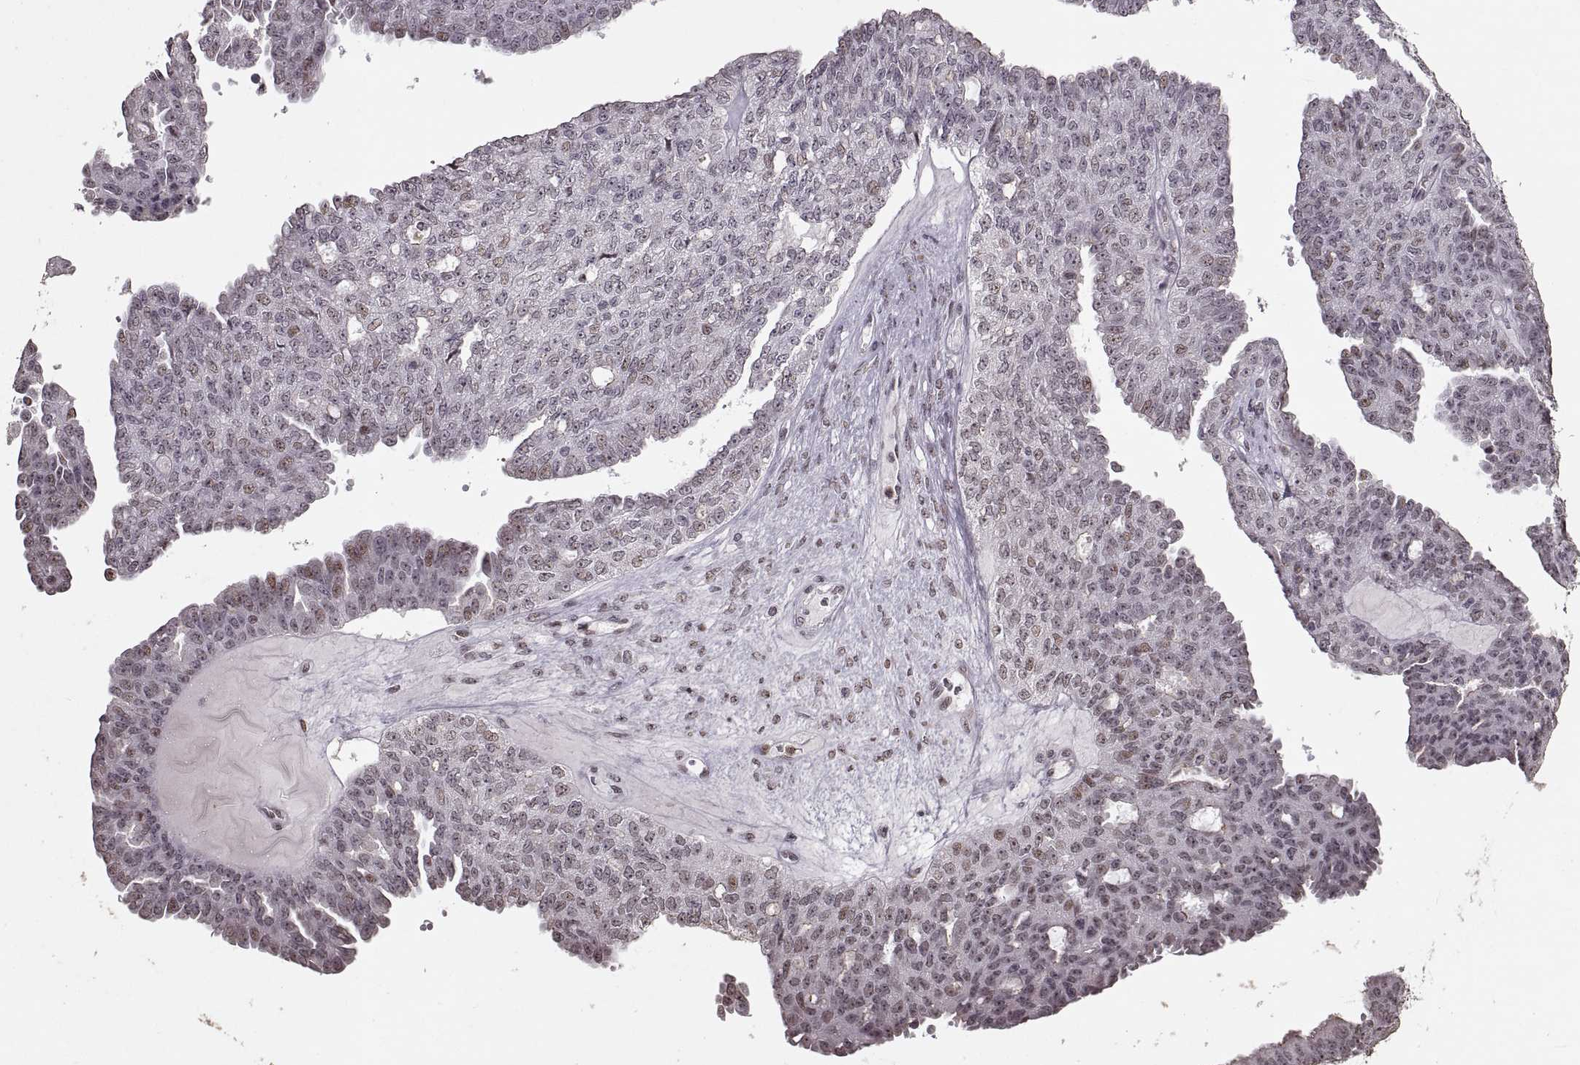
{"staining": {"intensity": "negative", "quantity": "none", "location": "none"}, "tissue": "ovarian cancer", "cell_type": "Tumor cells", "image_type": "cancer", "snomed": [{"axis": "morphology", "description": "Cystadenocarcinoma, serous, NOS"}, {"axis": "topography", "description": "Ovary"}], "caption": "Tumor cells are negative for protein expression in human ovarian cancer.", "gene": "PALS1", "patient": {"sex": "female", "age": 71}}